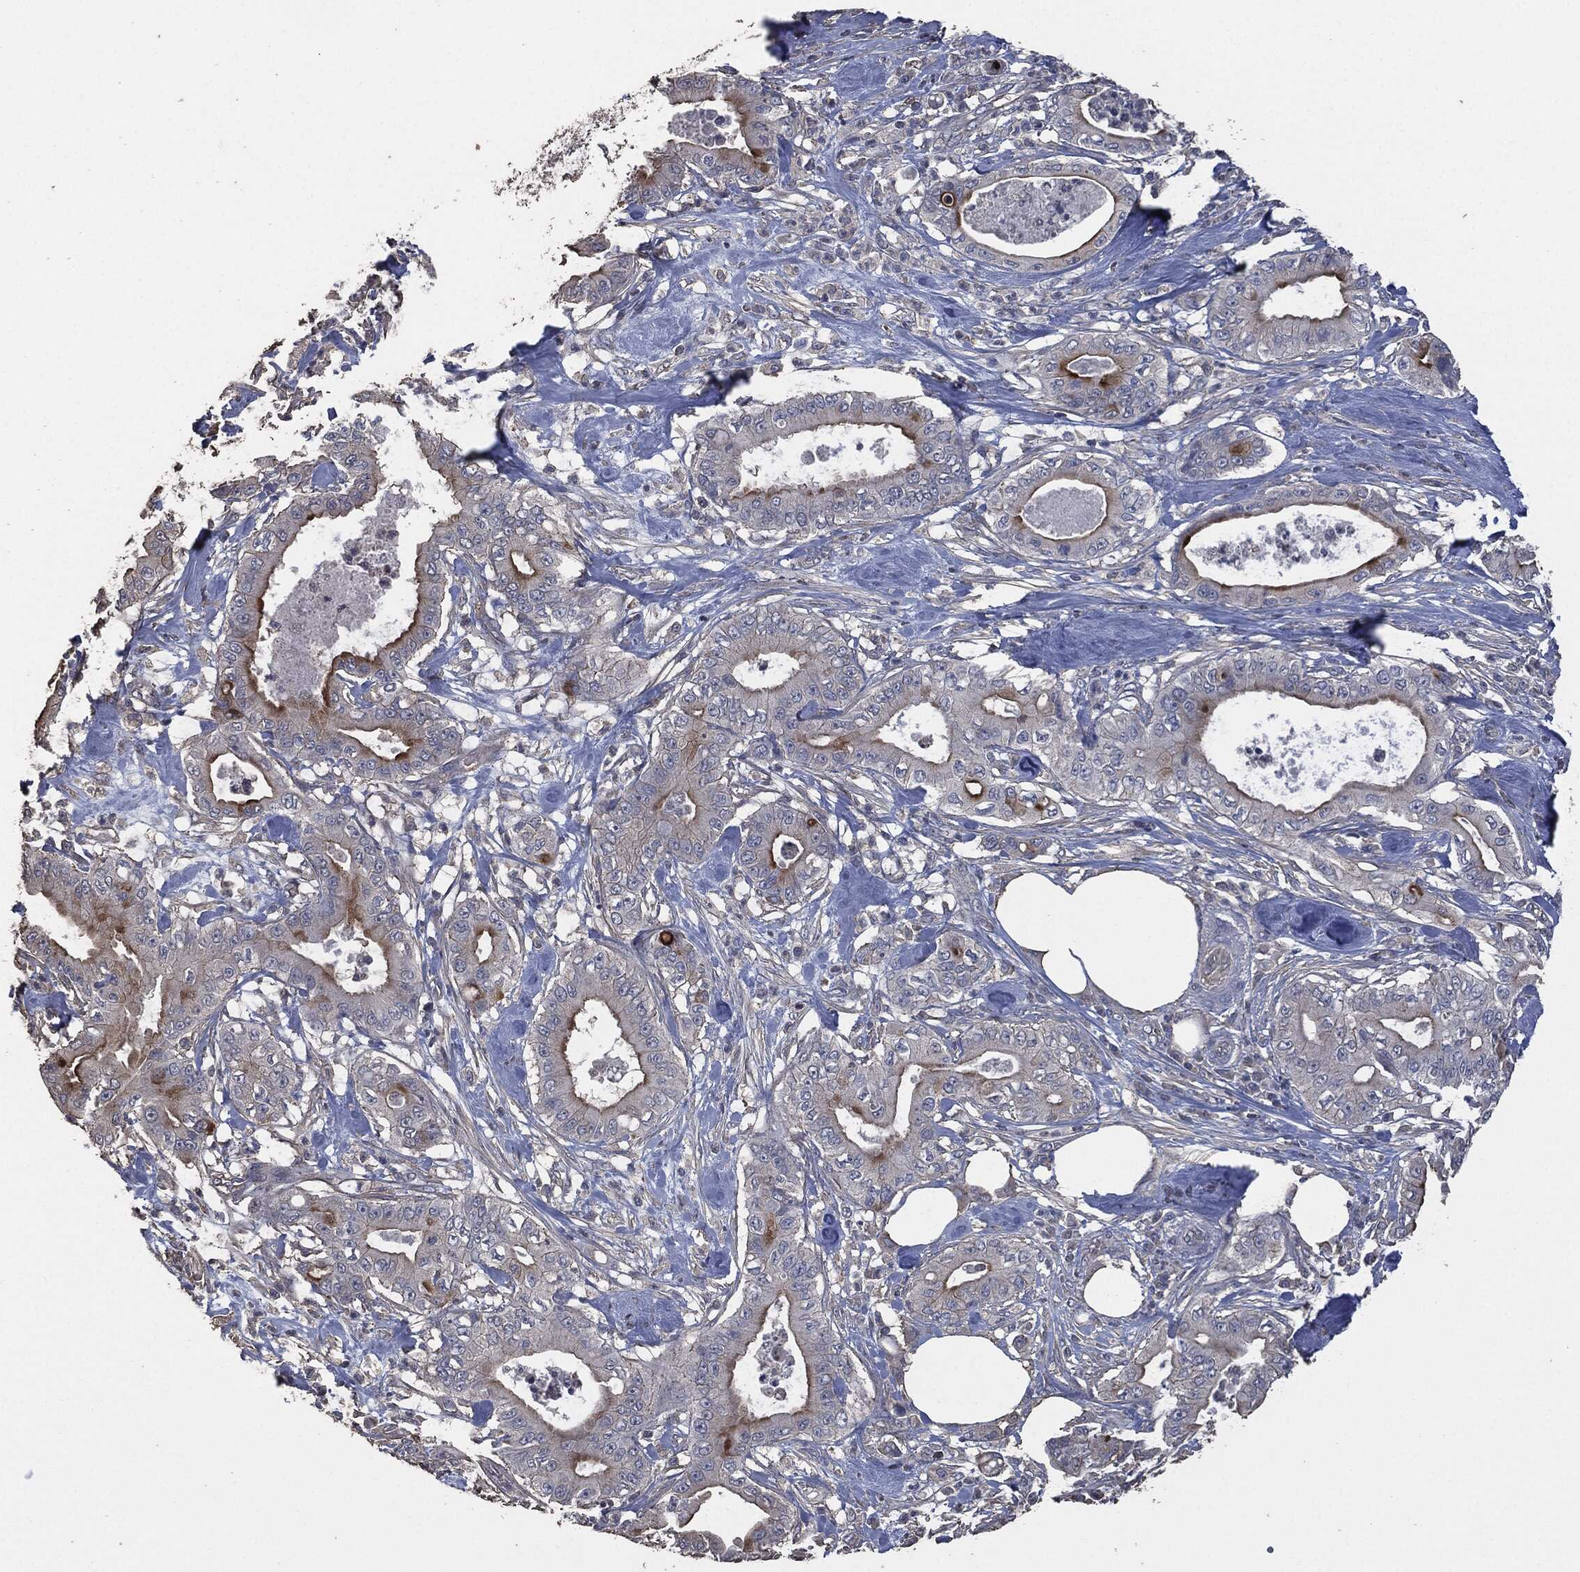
{"staining": {"intensity": "strong", "quantity": "<25%", "location": "cytoplasmic/membranous"}, "tissue": "pancreatic cancer", "cell_type": "Tumor cells", "image_type": "cancer", "snomed": [{"axis": "morphology", "description": "Adenocarcinoma, NOS"}, {"axis": "topography", "description": "Pancreas"}], "caption": "IHC (DAB) staining of human pancreatic cancer (adenocarcinoma) reveals strong cytoplasmic/membranous protein positivity in about <25% of tumor cells. (Brightfield microscopy of DAB IHC at high magnification).", "gene": "MSLN", "patient": {"sex": "male", "age": 71}}